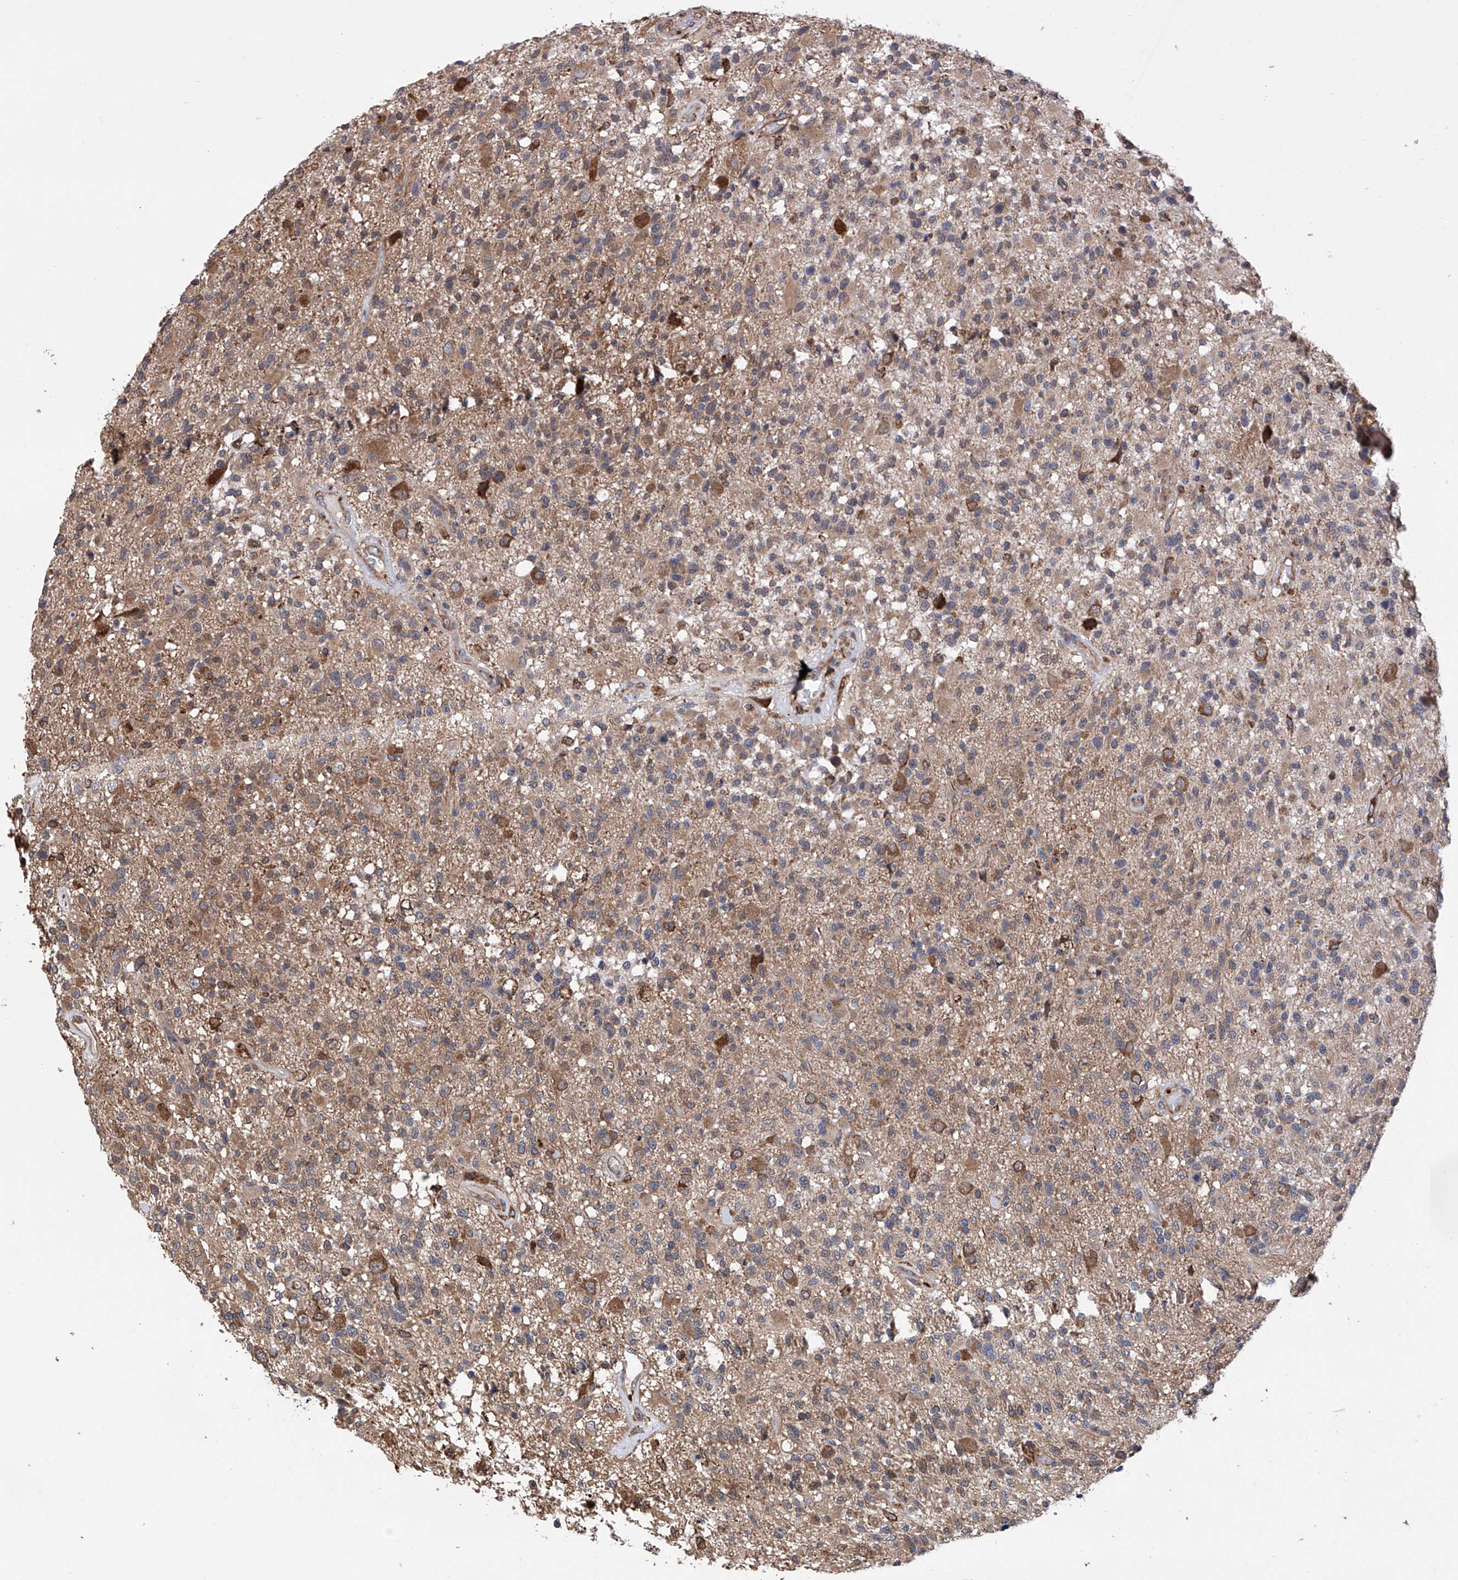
{"staining": {"intensity": "weak", "quantity": ">75%", "location": "cytoplasmic/membranous"}, "tissue": "glioma", "cell_type": "Tumor cells", "image_type": "cancer", "snomed": [{"axis": "morphology", "description": "Glioma, malignant, High grade"}, {"axis": "morphology", "description": "Glioblastoma, NOS"}, {"axis": "topography", "description": "Brain"}], "caption": "Immunohistochemistry of human glioblastoma demonstrates low levels of weak cytoplasmic/membranous expression in approximately >75% of tumor cells.", "gene": "DNAH8", "patient": {"sex": "male", "age": 60}}